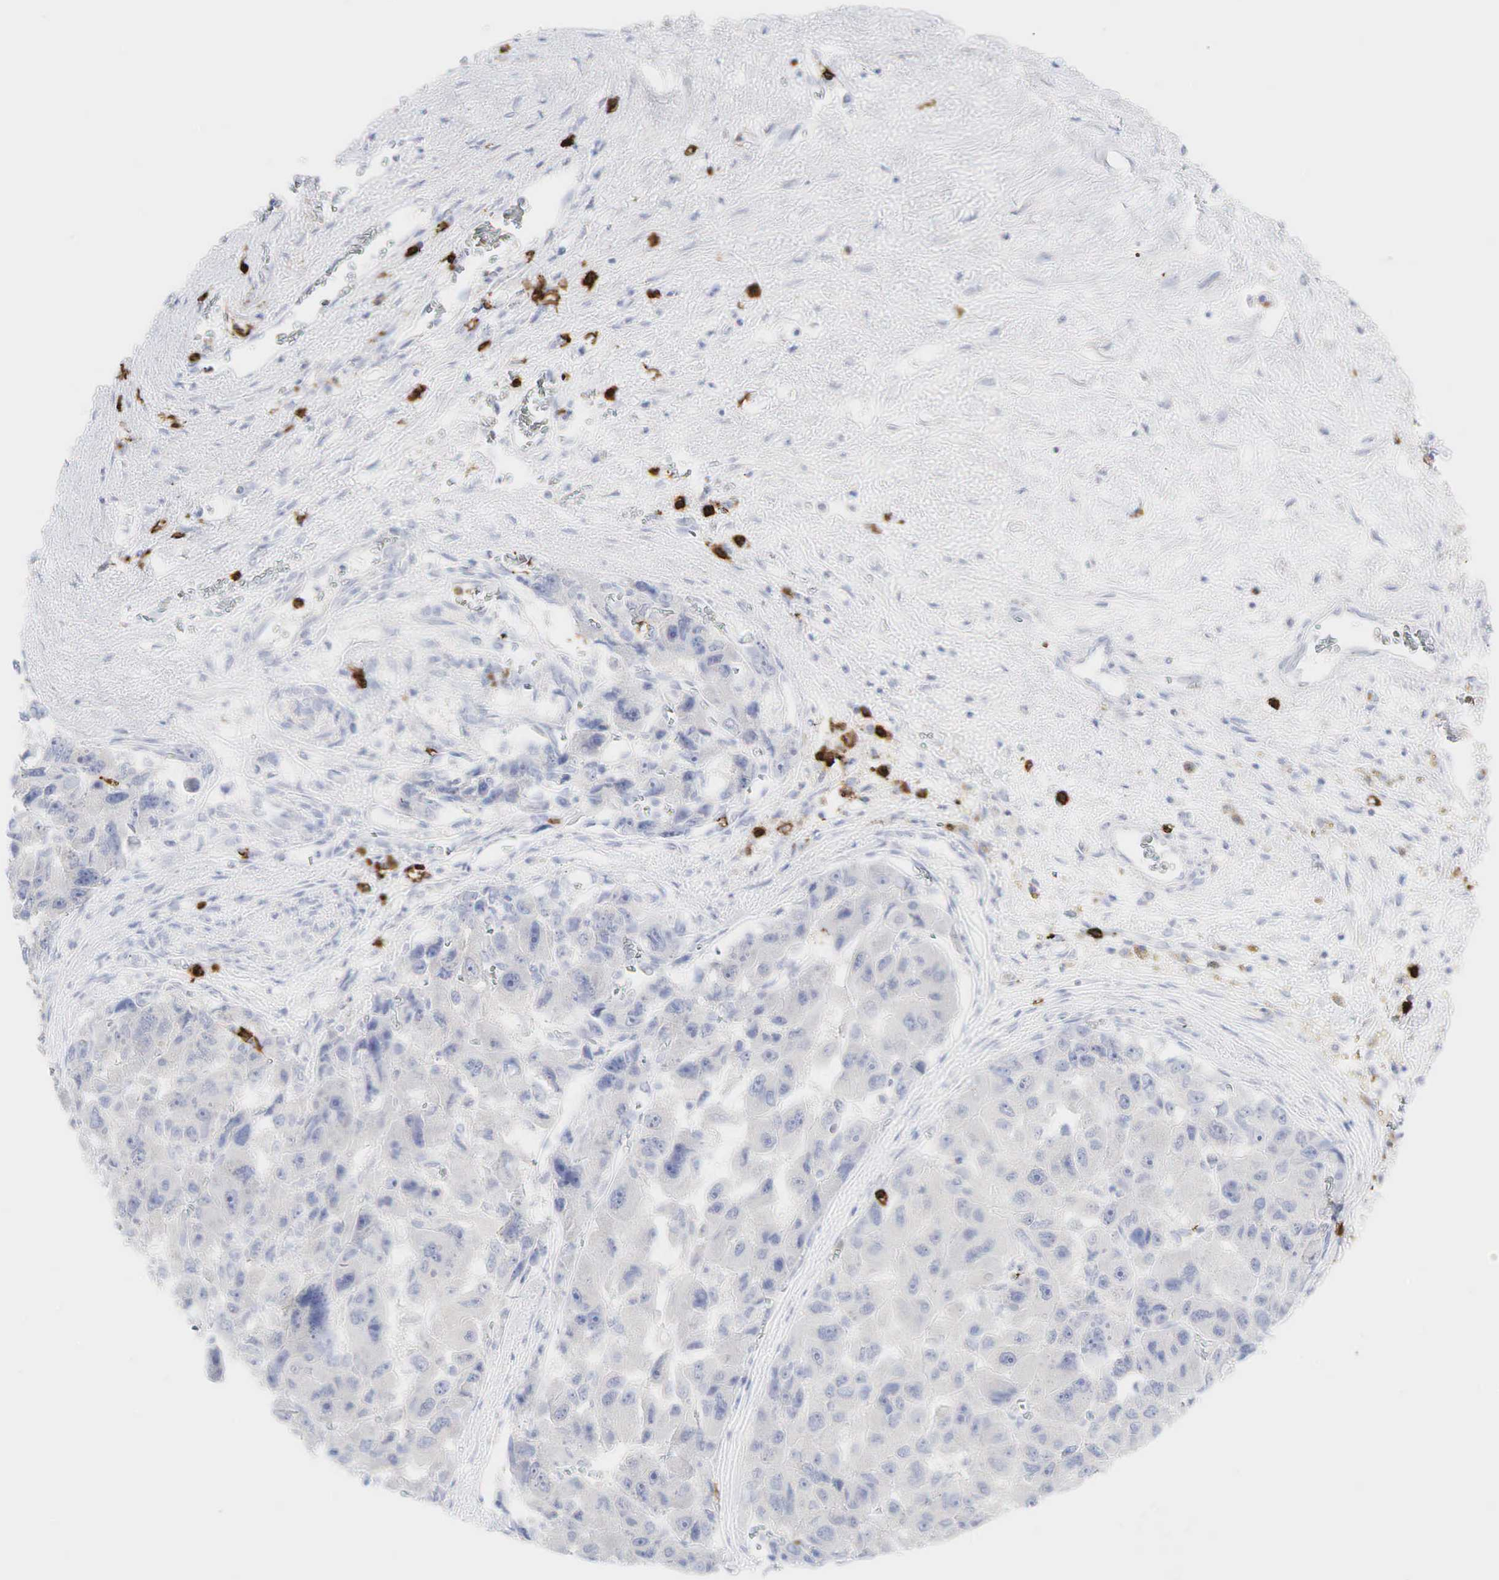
{"staining": {"intensity": "negative", "quantity": "none", "location": "none"}, "tissue": "liver cancer", "cell_type": "Tumor cells", "image_type": "cancer", "snomed": [{"axis": "morphology", "description": "Carcinoma, Hepatocellular, NOS"}, {"axis": "topography", "description": "Liver"}], "caption": "The immunohistochemistry (IHC) micrograph has no significant expression in tumor cells of liver hepatocellular carcinoma tissue.", "gene": "CD8A", "patient": {"sex": "male", "age": 64}}